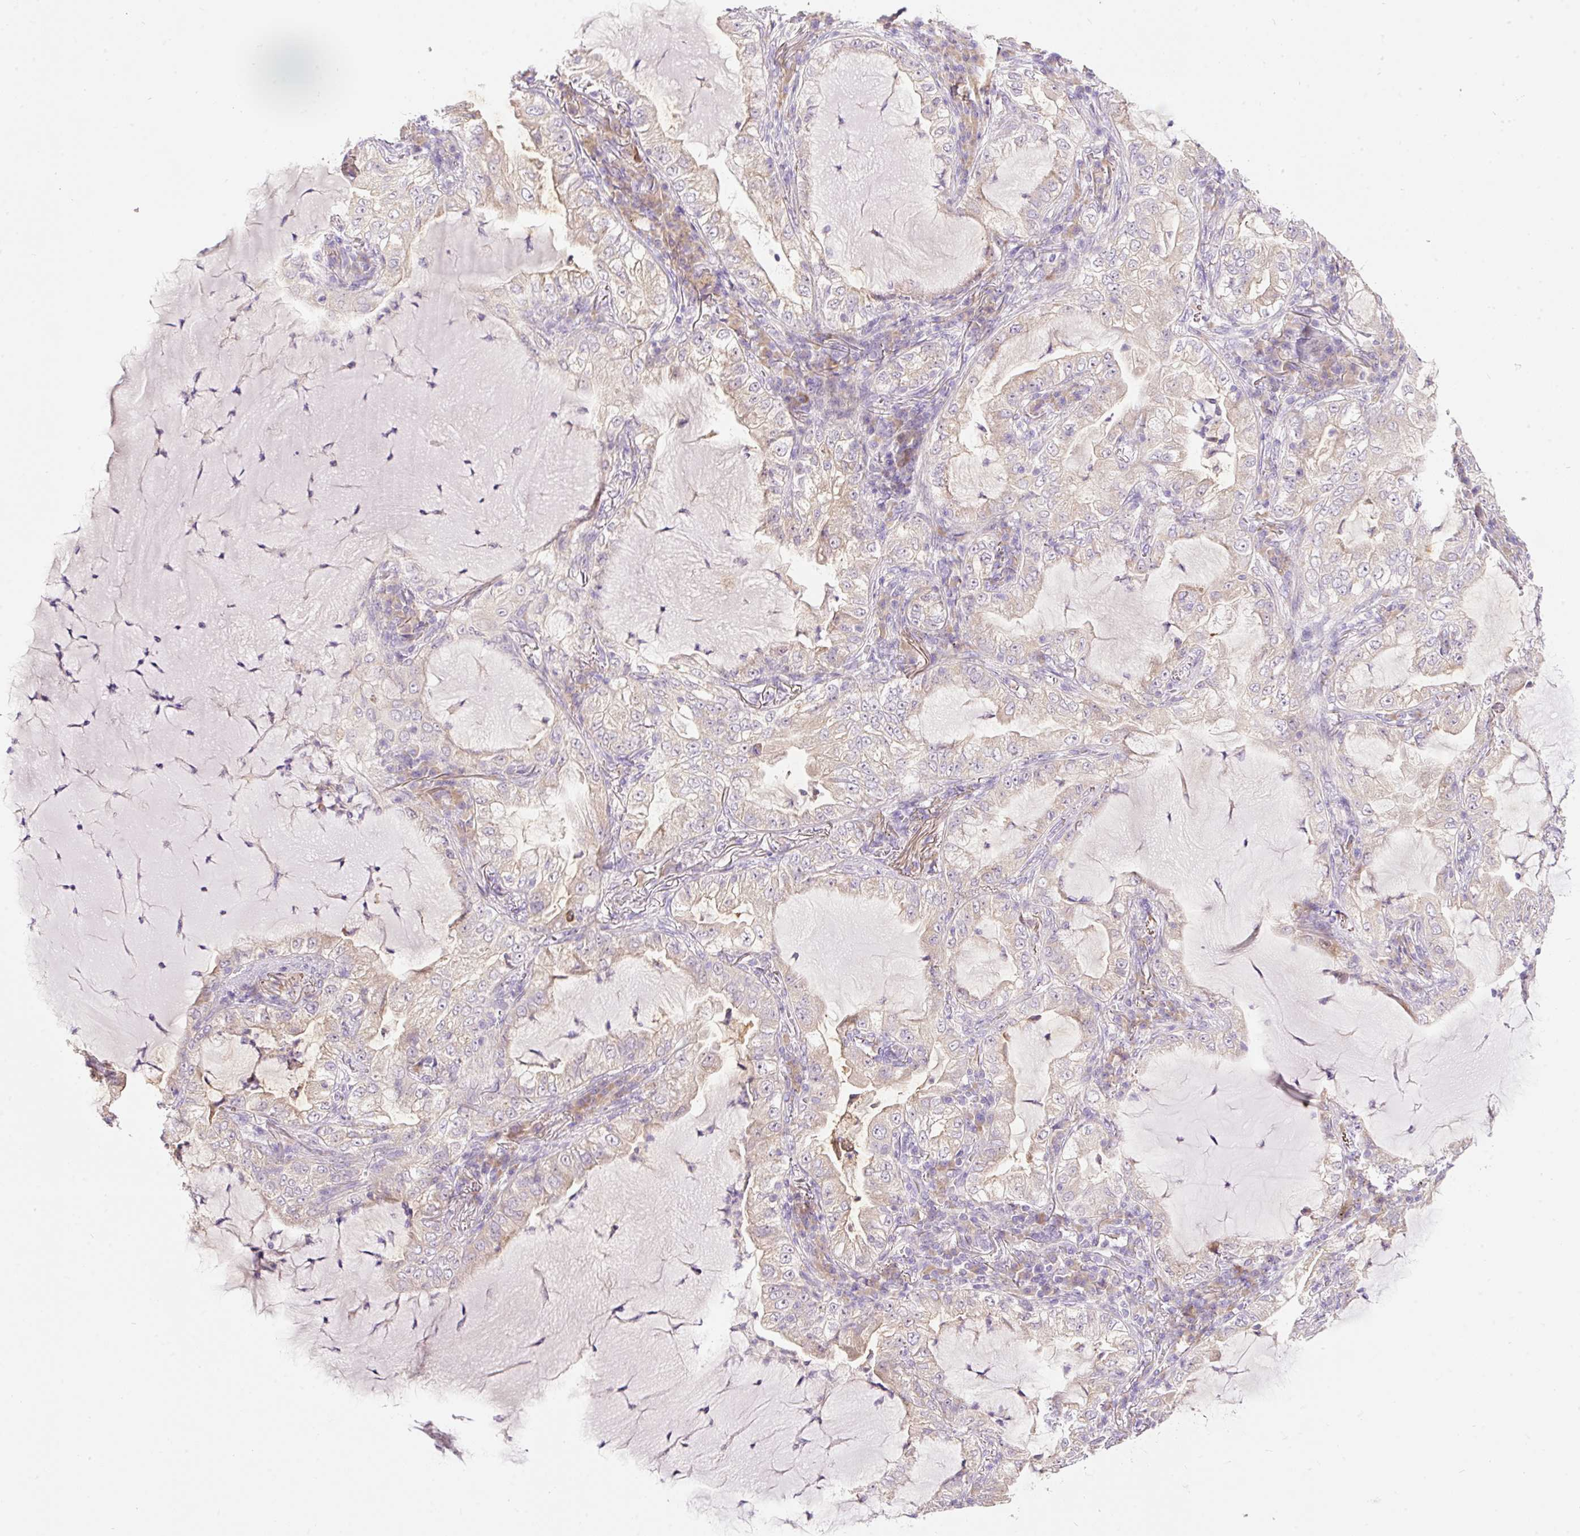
{"staining": {"intensity": "weak", "quantity": "<25%", "location": "cytoplasmic/membranous"}, "tissue": "lung cancer", "cell_type": "Tumor cells", "image_type": "cancer", "snomed": [{"axis": "morphology", "description": "Adenocarcinoma, NOS"}, {"axis": "topography", "description": "Lung"}], "caption": "This photomicrograph is of lung adenocarcinoma stained with immunohistochemistry (IHC) to label a protein in brown with the nuclei are counter-stained blue. There is no expression in tumor cells.", "gene": "RSPO2", "patient": {"sex": "female", "age": 73}}